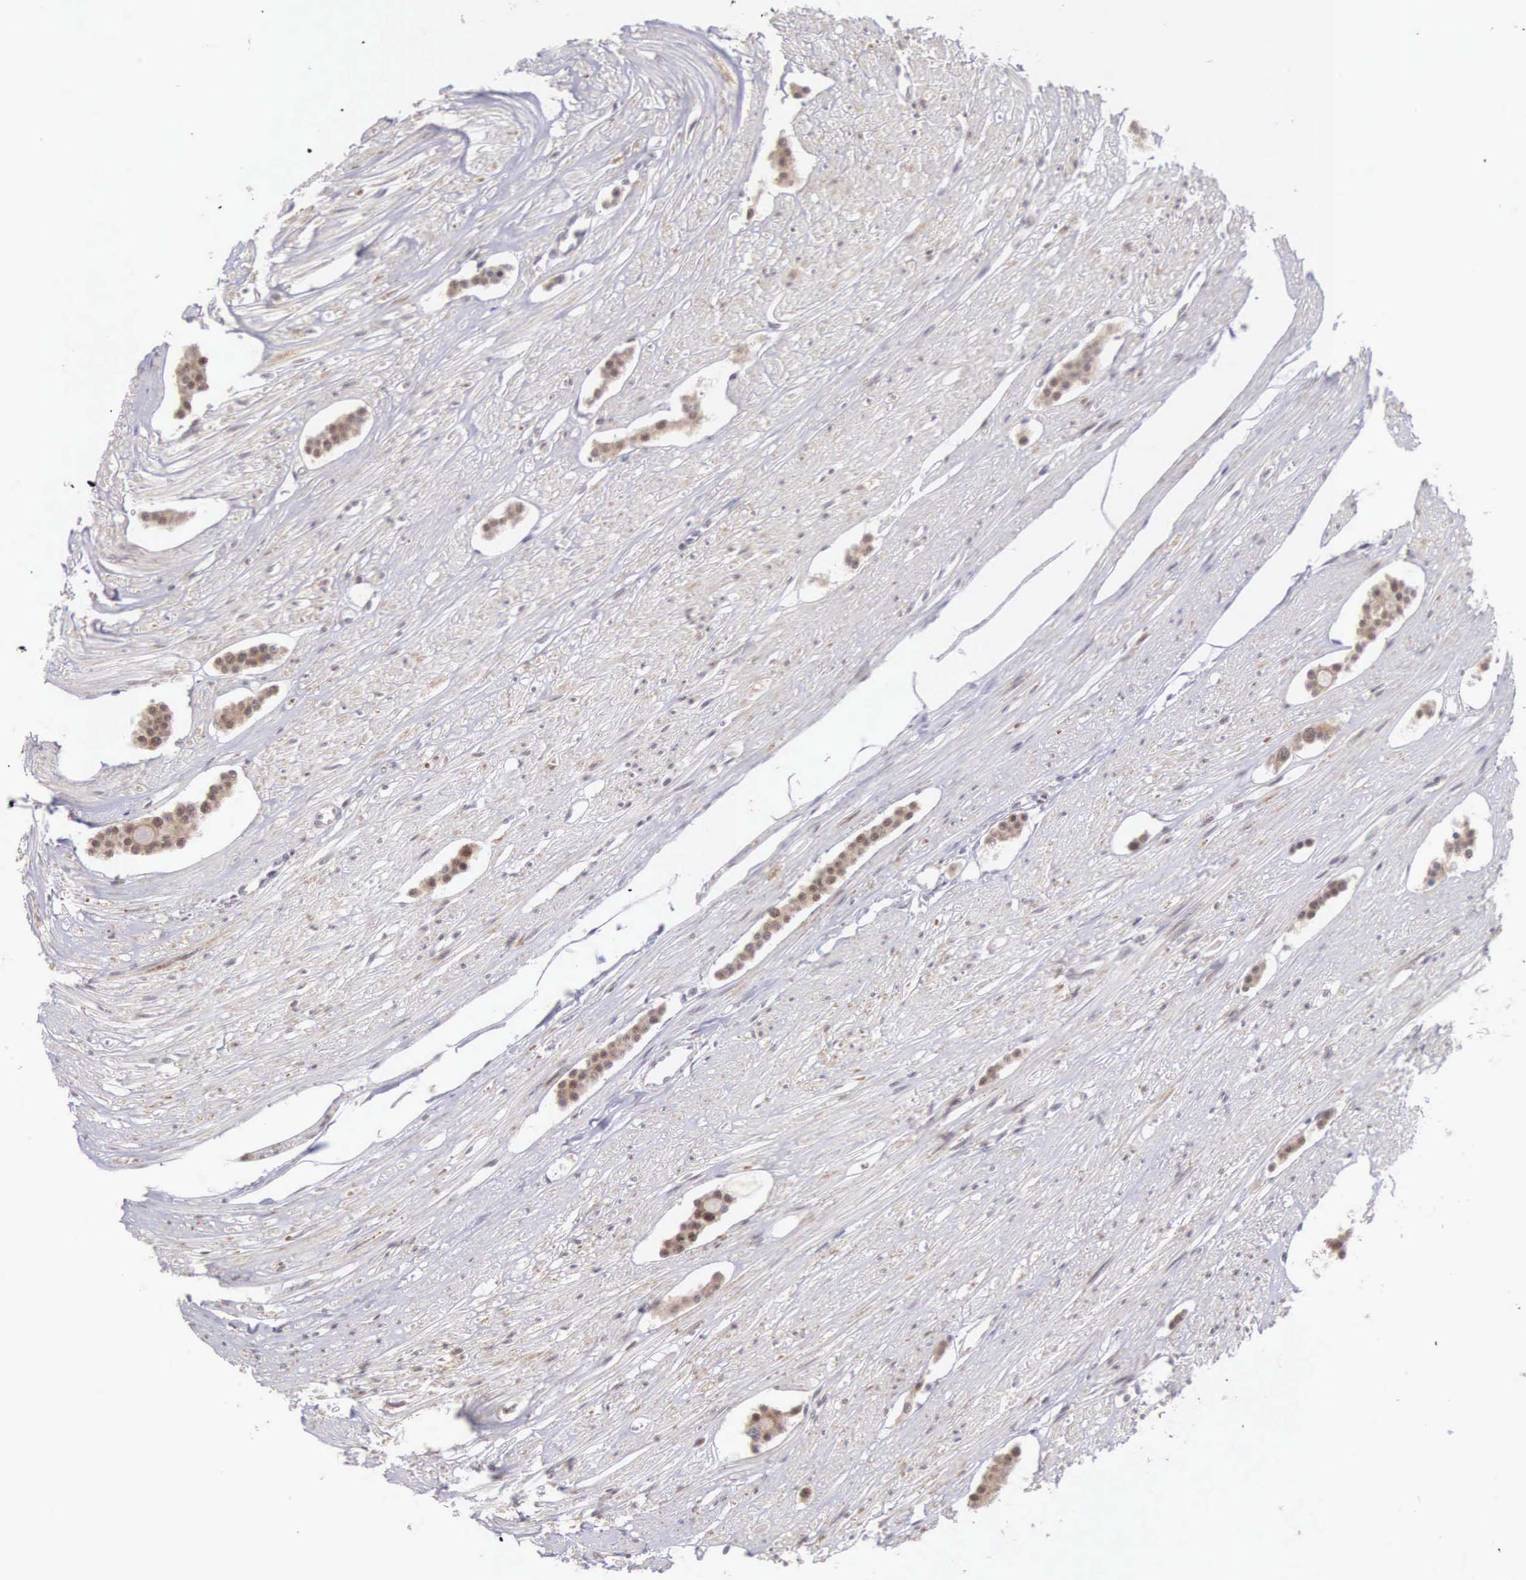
{"staining": {"intensity": "moderate", "quantity": ">75%", "location": "nuclear"}, "tissue": "carcinoid", "cell_type": "Tumor cells", "image_type": "cancer", "snomed": [{"axis": "morphology", "description": "Carcinoid, malignant, NOS"}, {"axis": "topography", "description": "Small intestine"}], "caption": "Immunohistochemical staining of carcinoid reveals medium levels of moderate nuclear positivity in approximately >75% of tumor cells.", "gene": "CCDC117", "patient": {"sex": "male", "age": 60}}